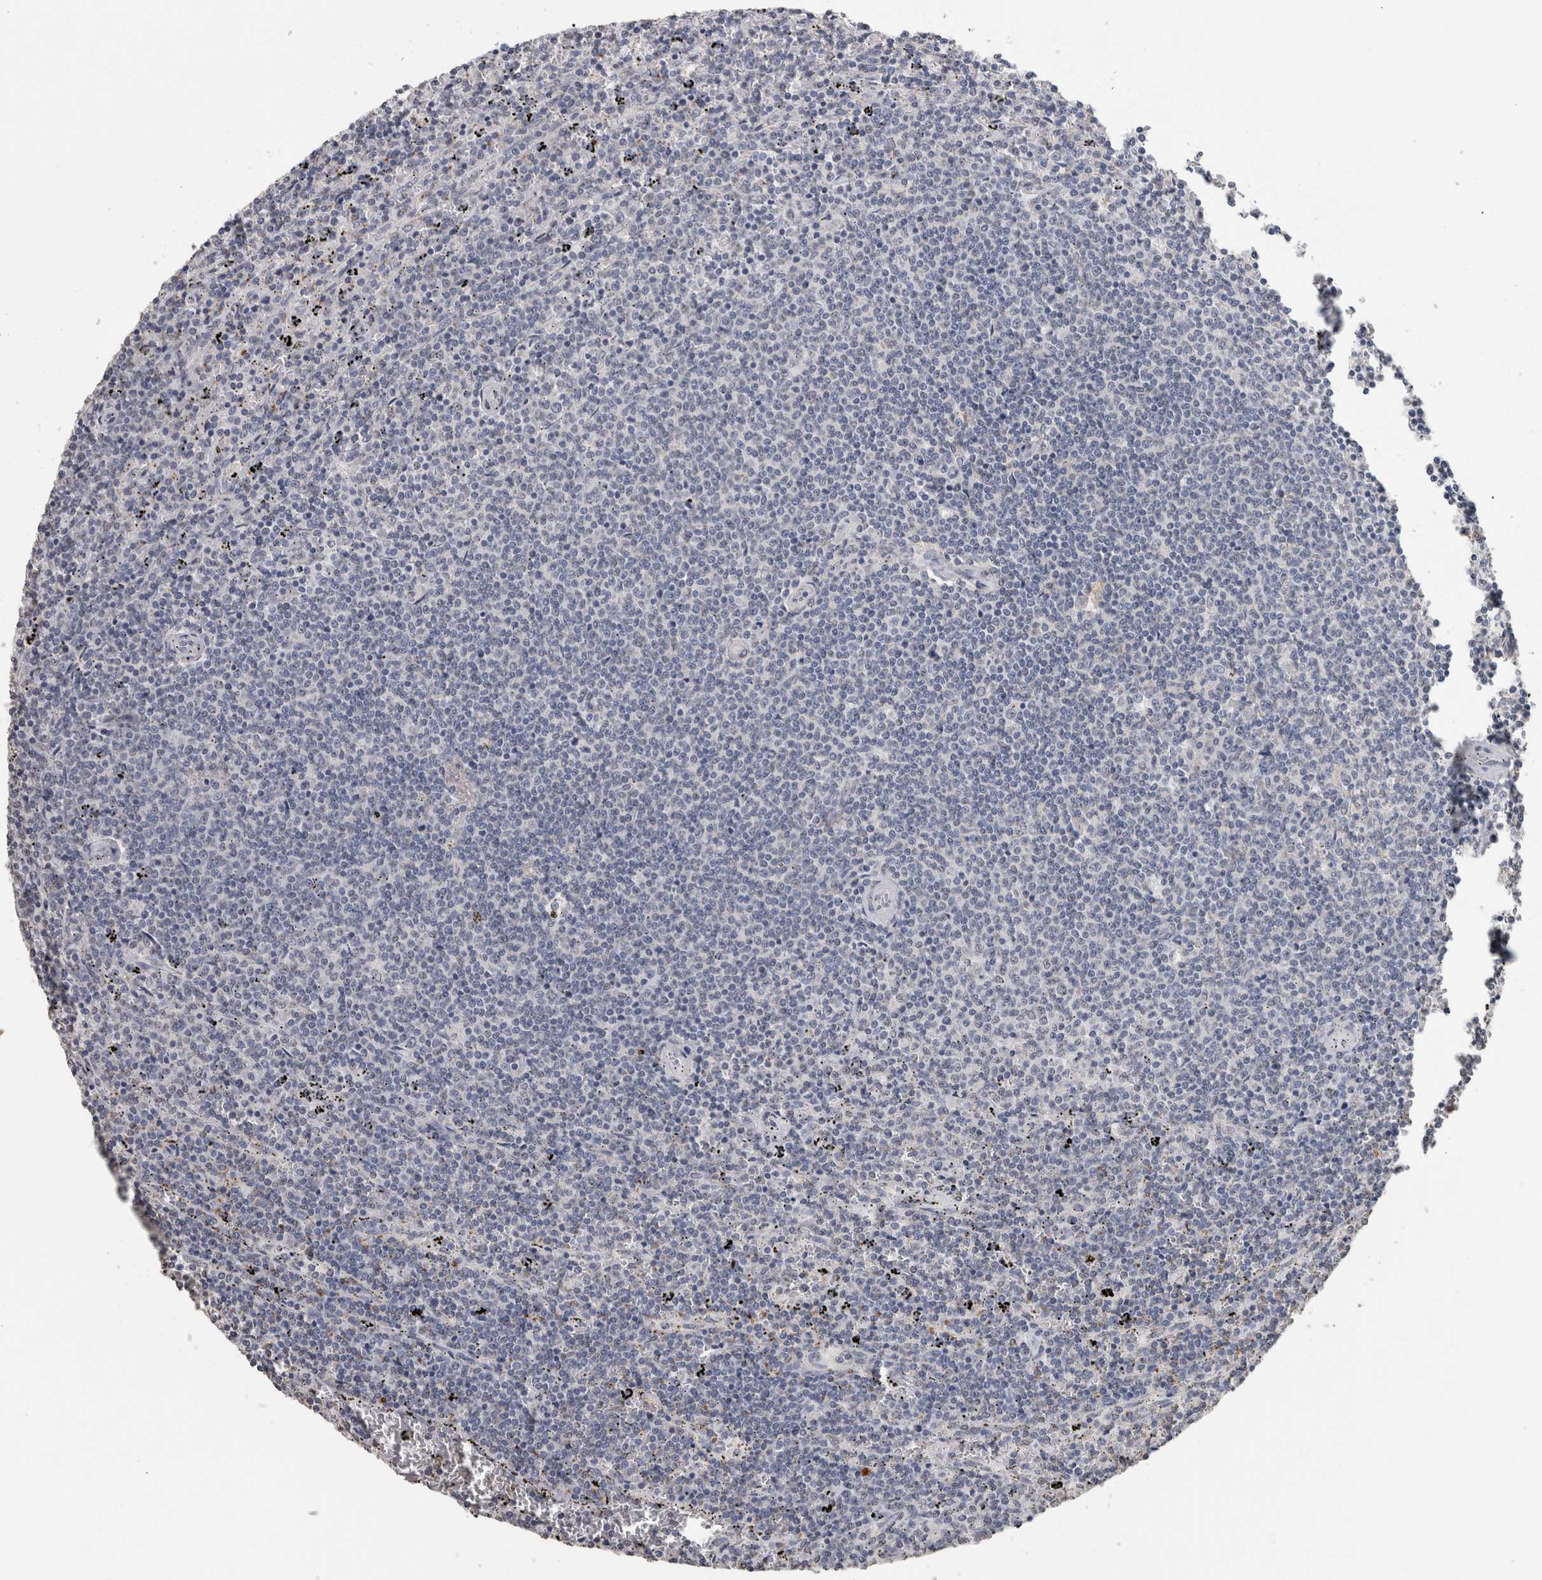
{"staining": {"intensity": "negative", "quantity": "none", "location": "none"}, "tissue": "lymphoma", "cell_type": "Tumor cells", "image_type": "cancer", "snomed": [{"axis": "morphology", "description": "Malignant lymphoma, non-Hodgkin's type, Low grade"}, {"axis": "topography", "description": "Spleen"}], "caption": "This is an immunohistochemistry (IHC) image of low-grade malignant lymphoma, non-Hodgkin's type. There is no expression in tumor cells.", "gene": "LTBP1", "patient": {"sex": "female", "age": 50}}